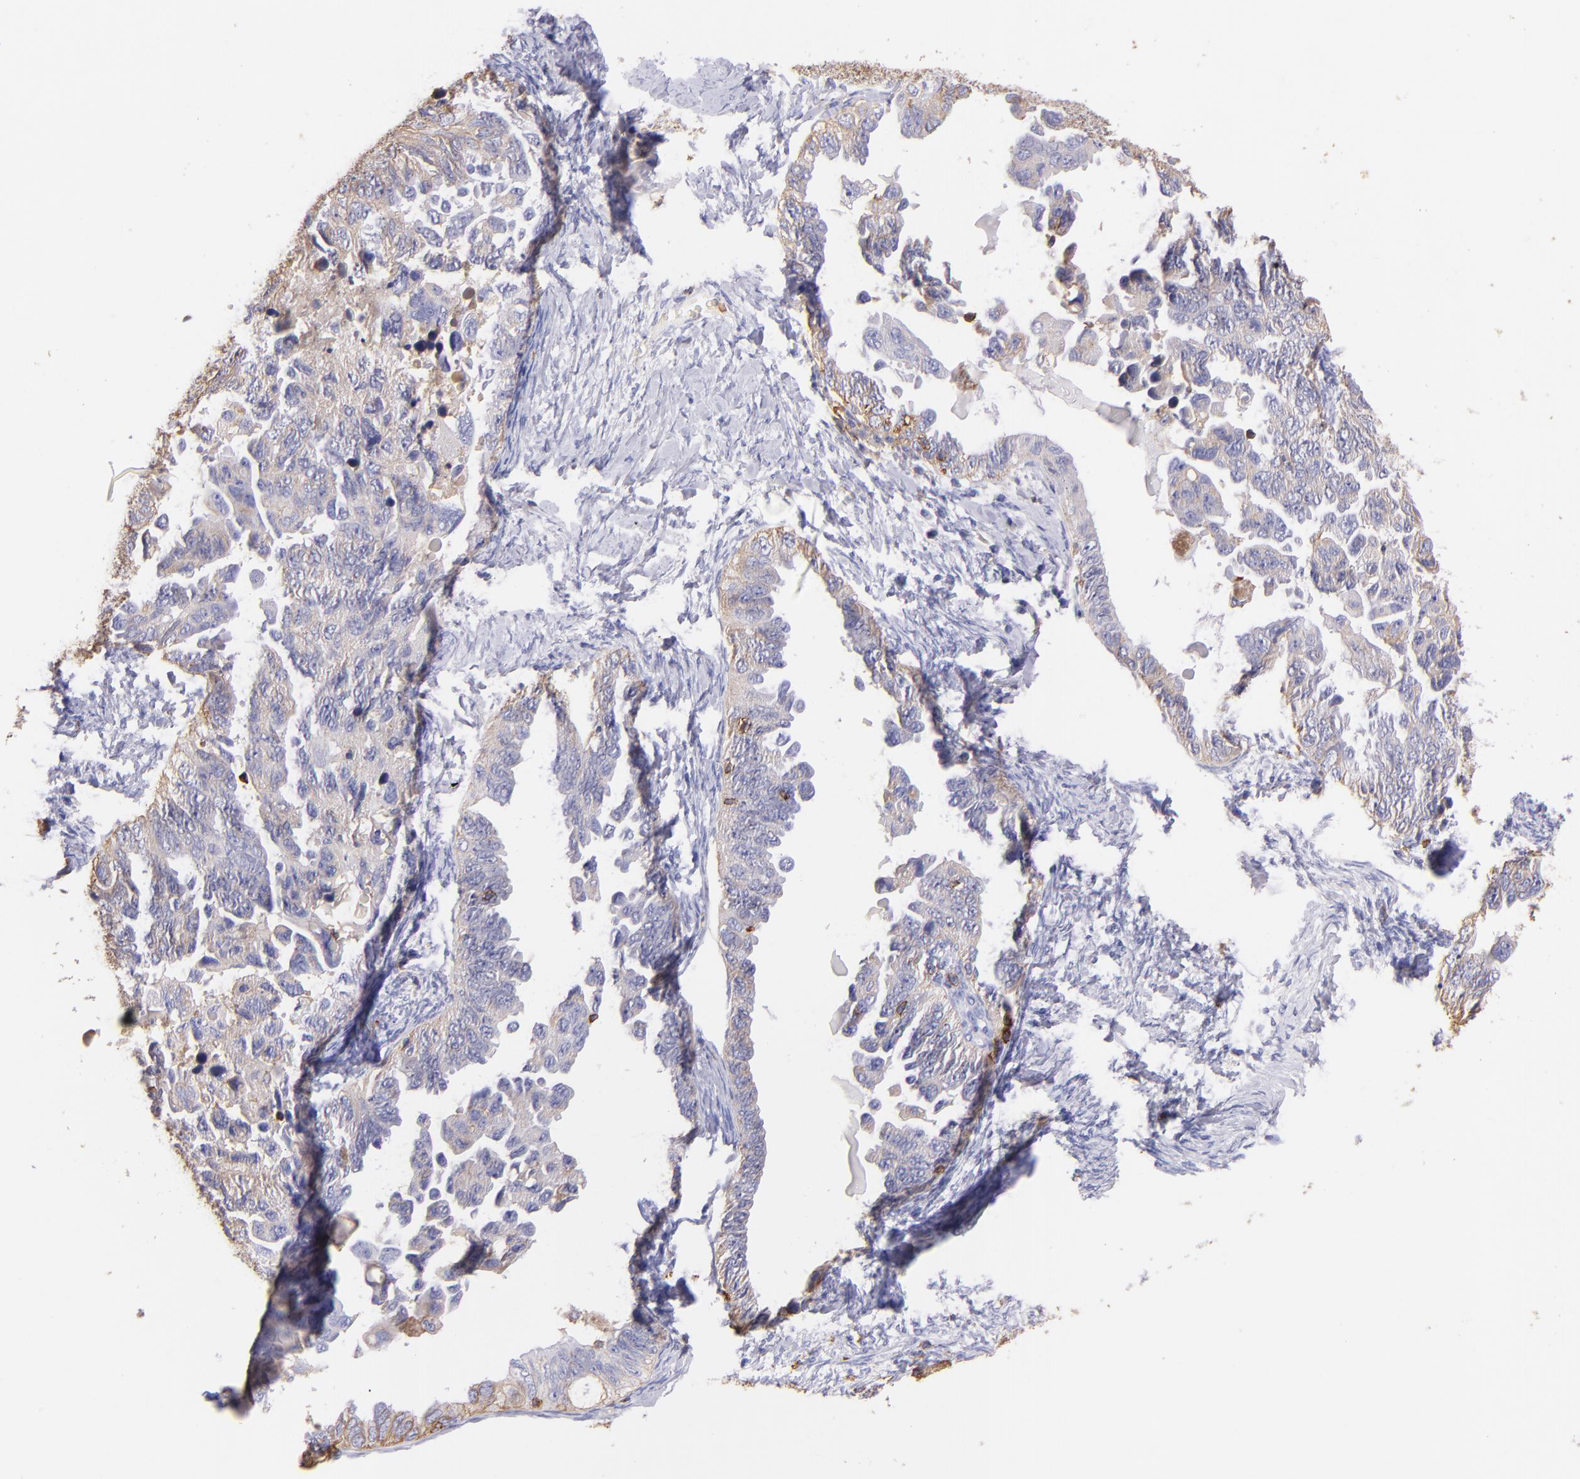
{"staining": {"intensity": "weak", "quantity": "25%-75%", "location": "cytoplasmic/membranous"}, "tissue": "ovarian cancer", "cell_type": "Tumor cells", "image_type": "cancer", "snomed": [{"axis": "morphology", "description": "Cystadenocarcinoma, serous, NOS"}, {"axis": "topography", "description": "Ovary"}], "caption": "Tumor cells show low levels of weak cytoplasmic/membranous staining in approximately 25%-75% of cells in ovarian cancer. (Stains: DAB (3,3'-diaminobenzidine) in brown, nuclei in blue, Microscopy: brightfield microscopy at high magnification).", "gene": "SPN", "patient": {"sex": "female", "age": 82}}